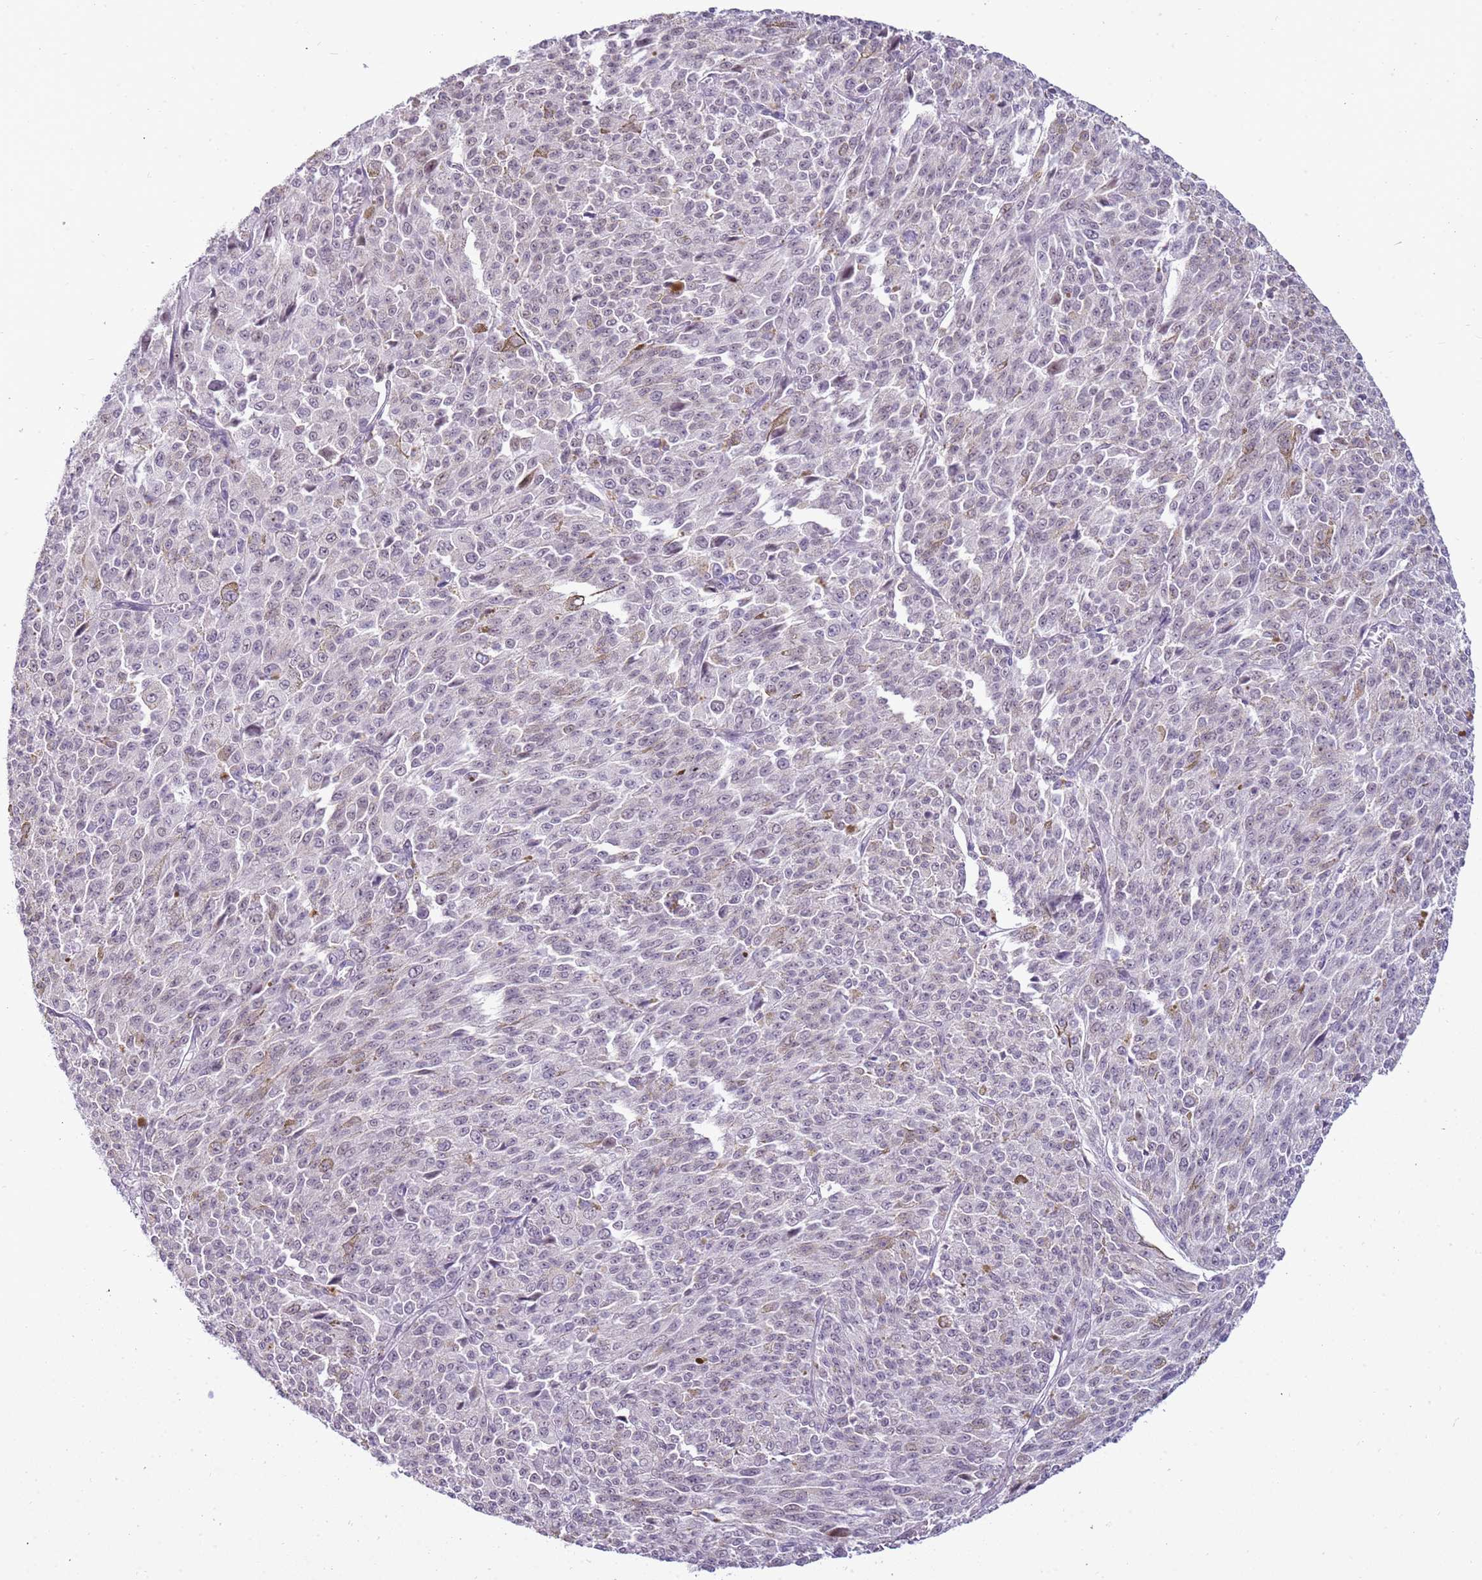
{"staining": {"intensity": "negative", "quantity": "none", "location": "none"}, "tissue": "melanoma", "cell_type": "Tumor cells", "image_type": "cancer", "snomed": [{"axis": "morphology", "description": "Malignant melanoma, NOS"}, {"axis": "topography", "description": "Skin"}], "caption": "A photomicrograph of human melanoma is negative for staining in tumor cells. (Brightfield microscopy of DAB immunohistochemistry (IHC) at high magnification).", "gene": "CAPN7", "patient": {"sex": "female", "age": 52}}